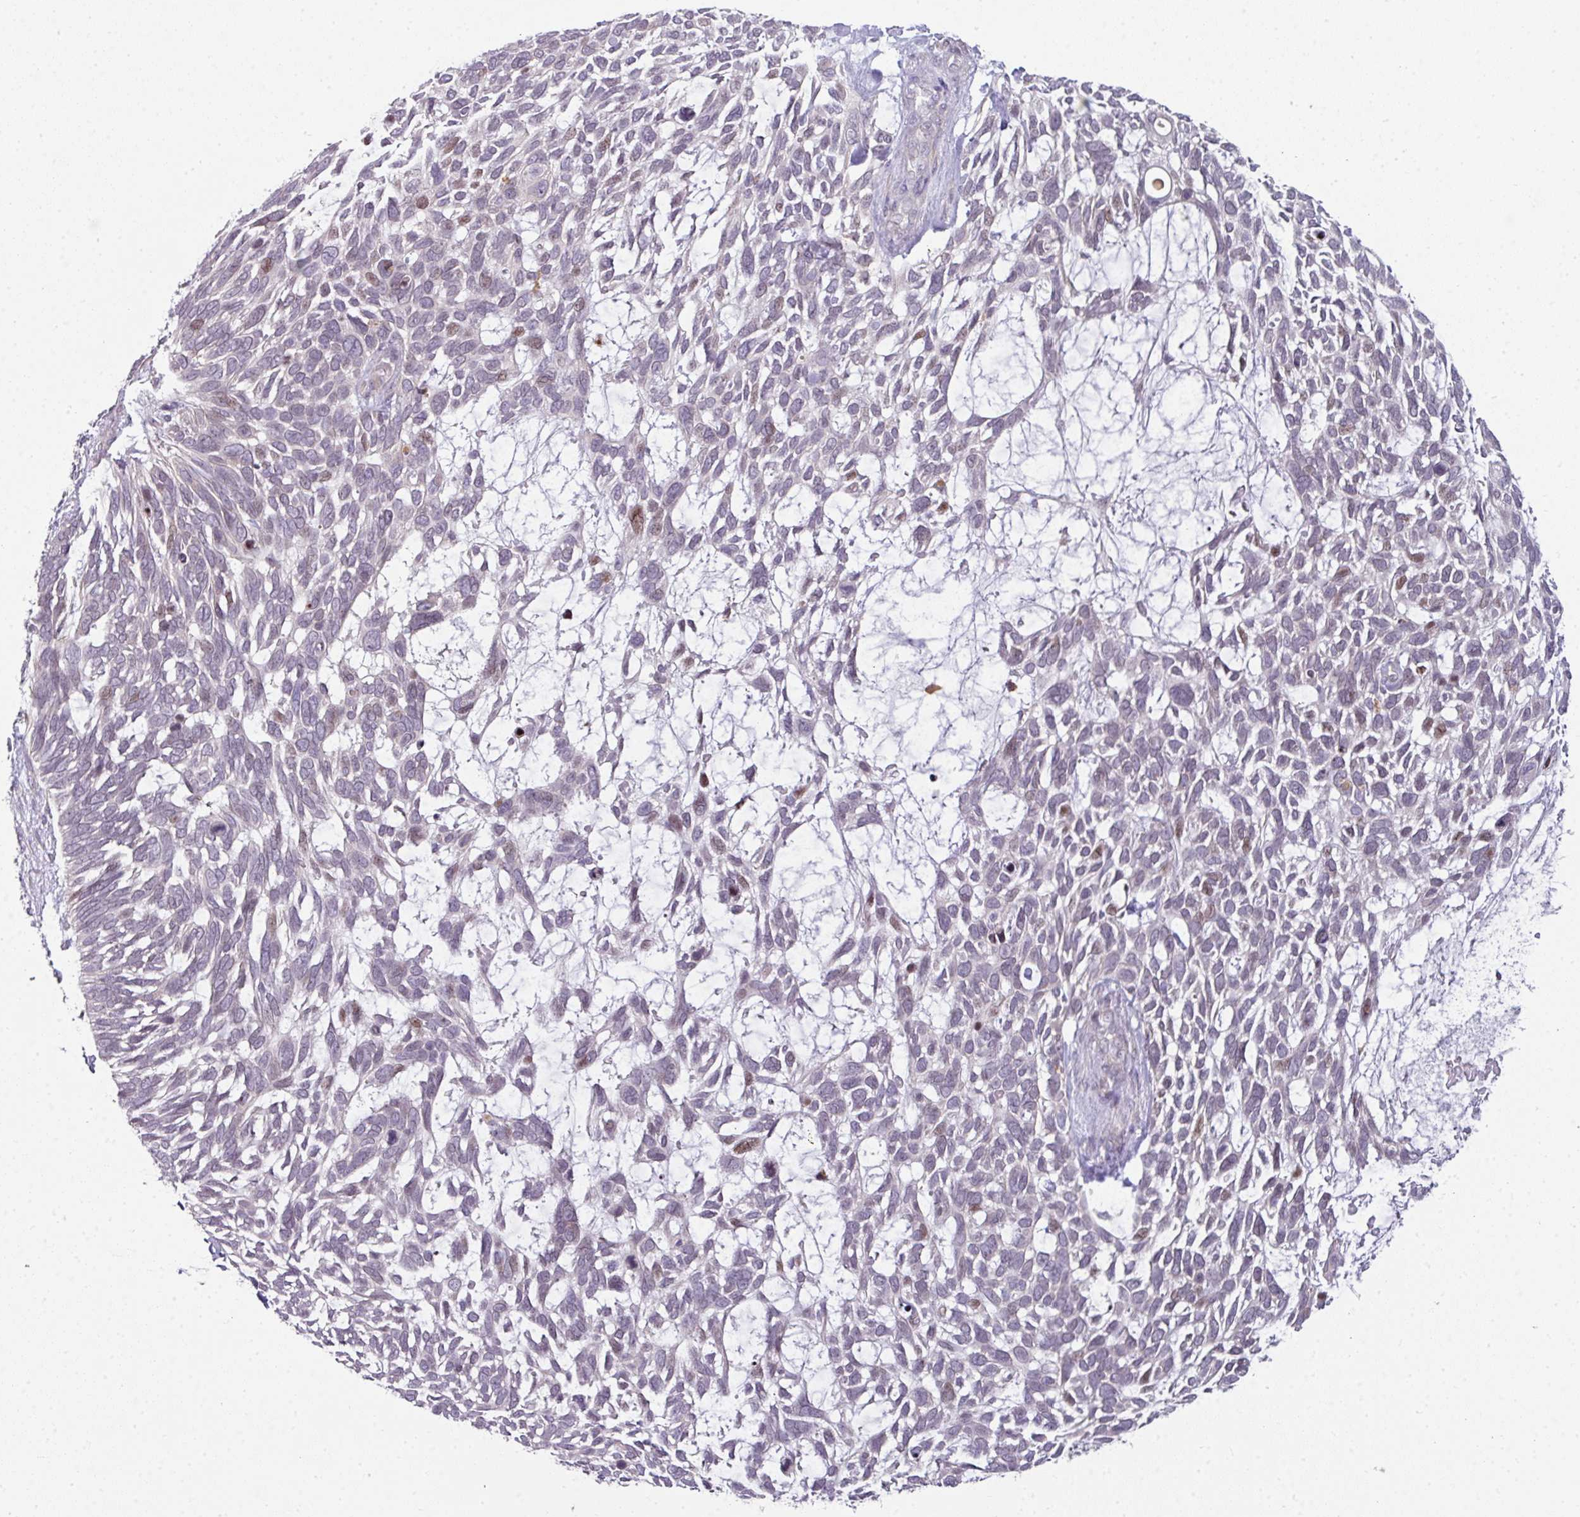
{"staining": {"intensity": "weak", "quantity": "<25%", "location": "nuclear"}, "tissue": "skin cancer", "cell_type": "Tumor cells", "image_type": "cancer", "snomed": [{"axis": "morphology", "description": "Basal cell carcinoma"}, {"axis": "topography", "description": "Skin"}], "caption": "Immunohistochemistry (IHC) photomicrograph of skin cancer (basal cell carcinoma) stained for a protein (brown), which reveals no expression in tumor cells. Brightfield microscopy of immunohistochemistry stained with DAB (brown) and hematoxylin (blue), captured at high magnification.", "gene": "STAT5A", "patient": {"sex": "male", "age": 88}}